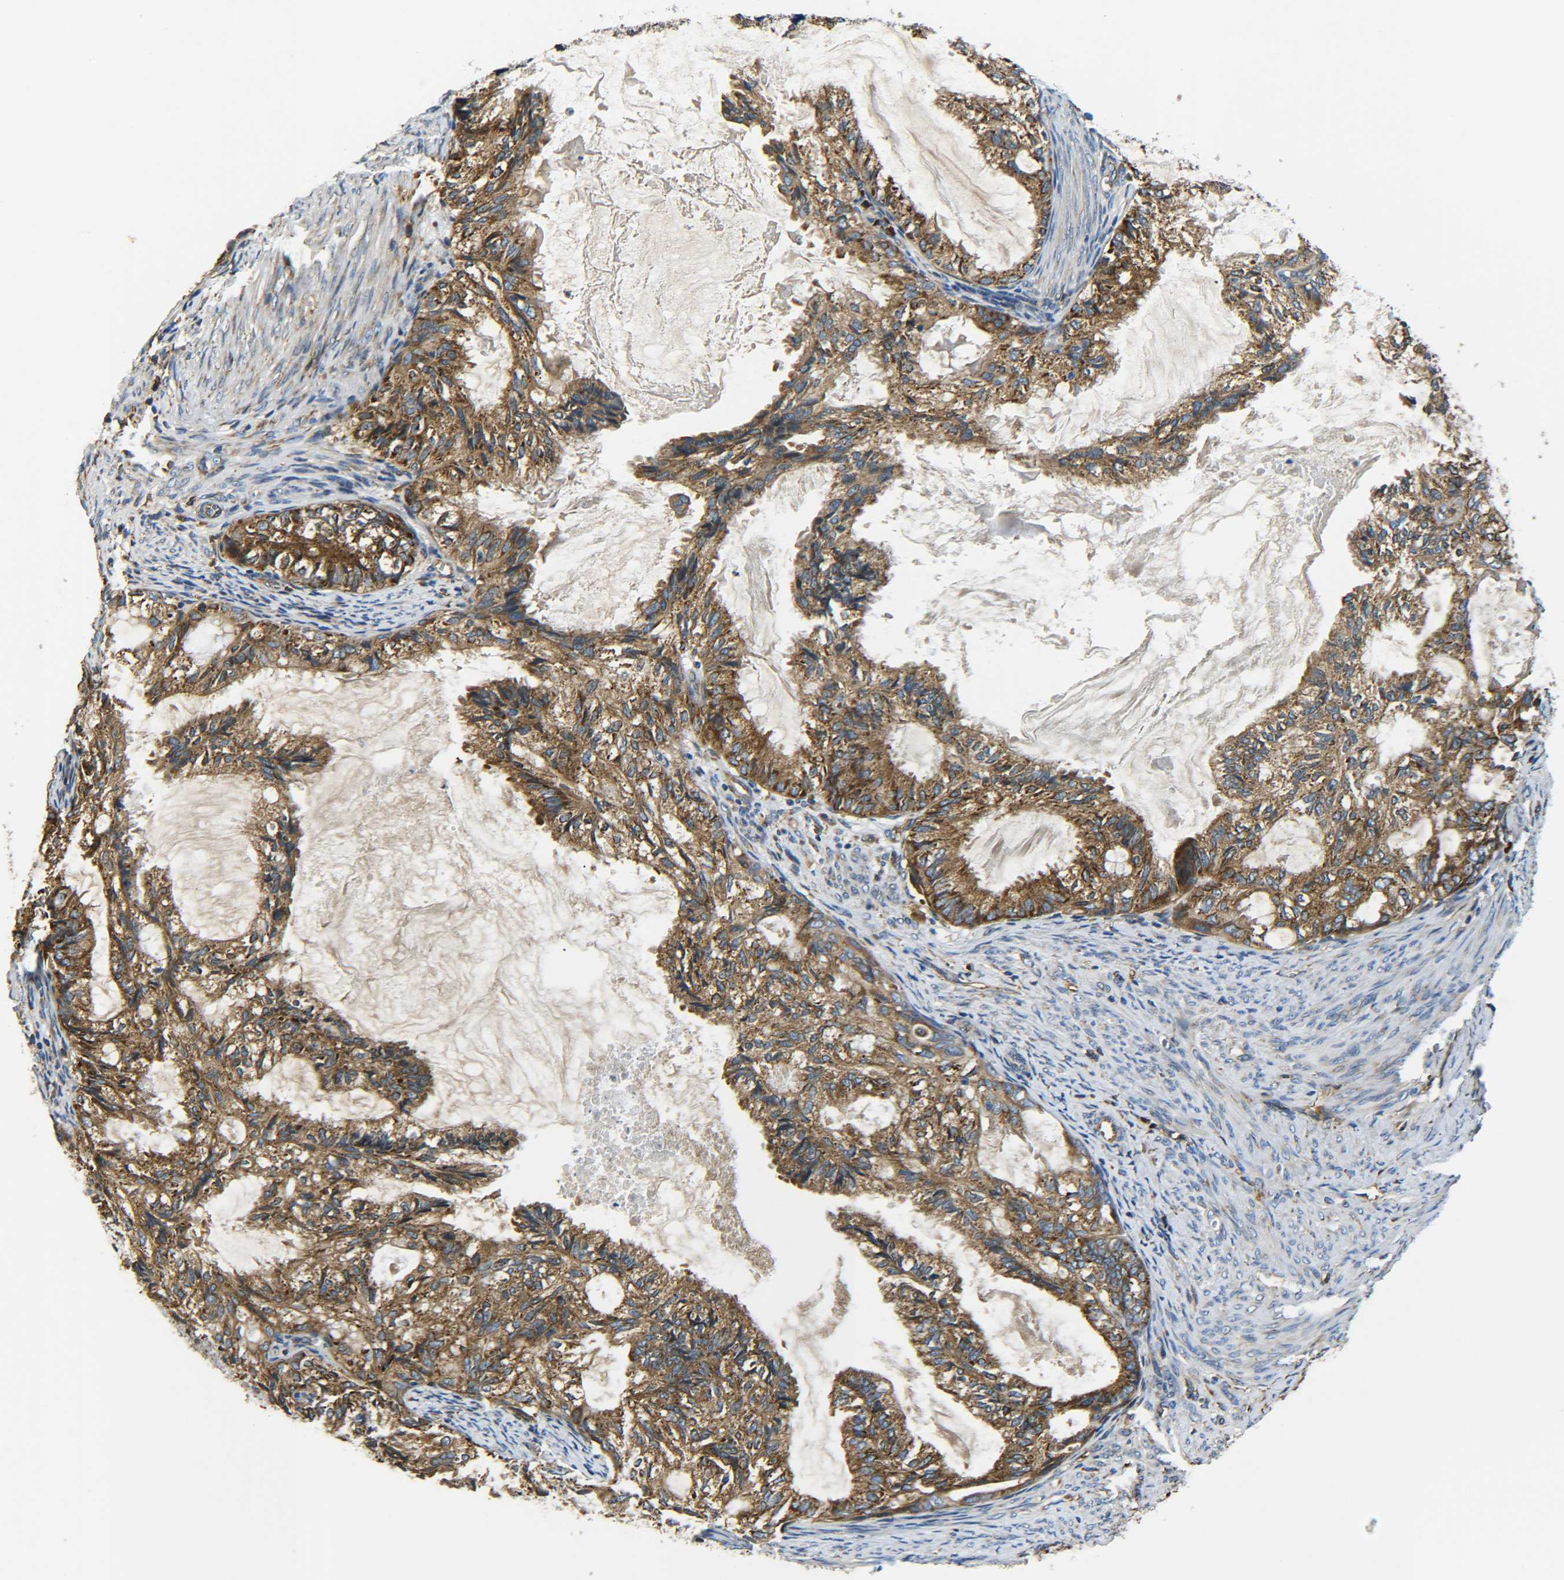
{"staining": {"intensity": "moderate", "quantity": ">75%", "location": "cytoplasmic/membranous"}, "tissue": "cervical cancer", "cell_type": "Tumor cells", "image_type": "cancer", "snomed": [{"axis": "morphology", "description": "Normal tissue, NOS"}, {"axis": "morphology", "description": "Adenocarcinoma, NOS"}, {"axis": "topography", "description": "Cervix"}, {"axis": "topography", "description": "Endometrium"}], "caption": "DAB immunohistochemical staining of cervical cancer (adenocarcinoma) demonstrates moderate cytoplasmic/membranous protein positivity in approximately >75% of tumor cells.", "gene": "PREB", "patient": {"sex": "female", "age": 86}}